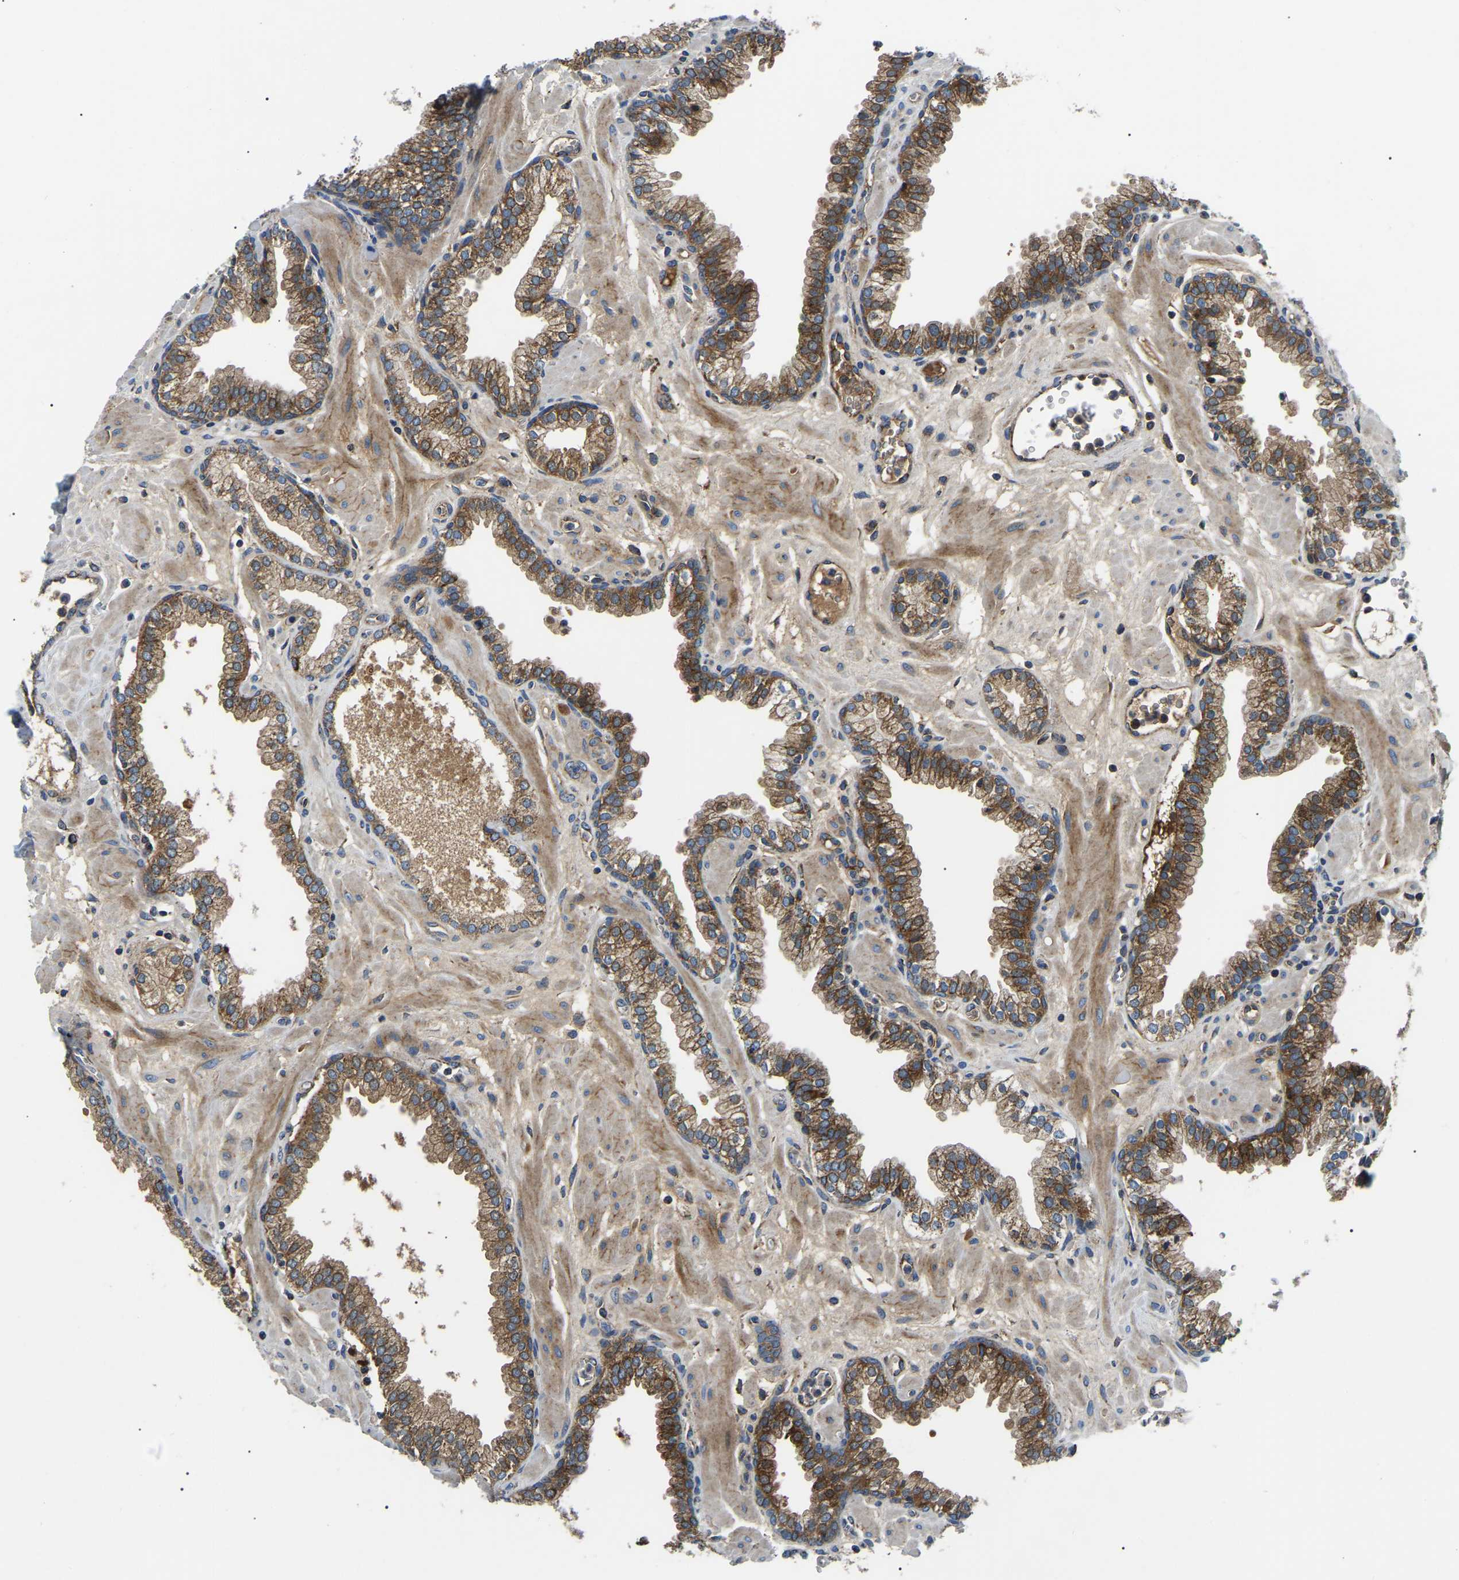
{"staining": {"intensity": "moderate", "quantity": ">75%", "location": "cytoplasmic/membranous"}, "tissue": "prostate", "cell_type": "Glandular cells", "image_type": "normal", "snomed": [{"axis": "morphology", "description": "Normal tissue, NOS"}, {"axis": "morphology", "description": "Urothelial carcinoma, Low grade"}, {"axis": "topography", "description": "Urinary bladder"}, {"axis": "topography", "description": "Prostate"}], "caption": "IHC (DAB (3,3'-diaminobenzidine)) staining of unremarkable prostate reveals moderate cytoplasmic/membranous protein expression in about >75% of glandular cells.", "gene": "PPM1E", "patient": {"sex": "male", "age": 60}}